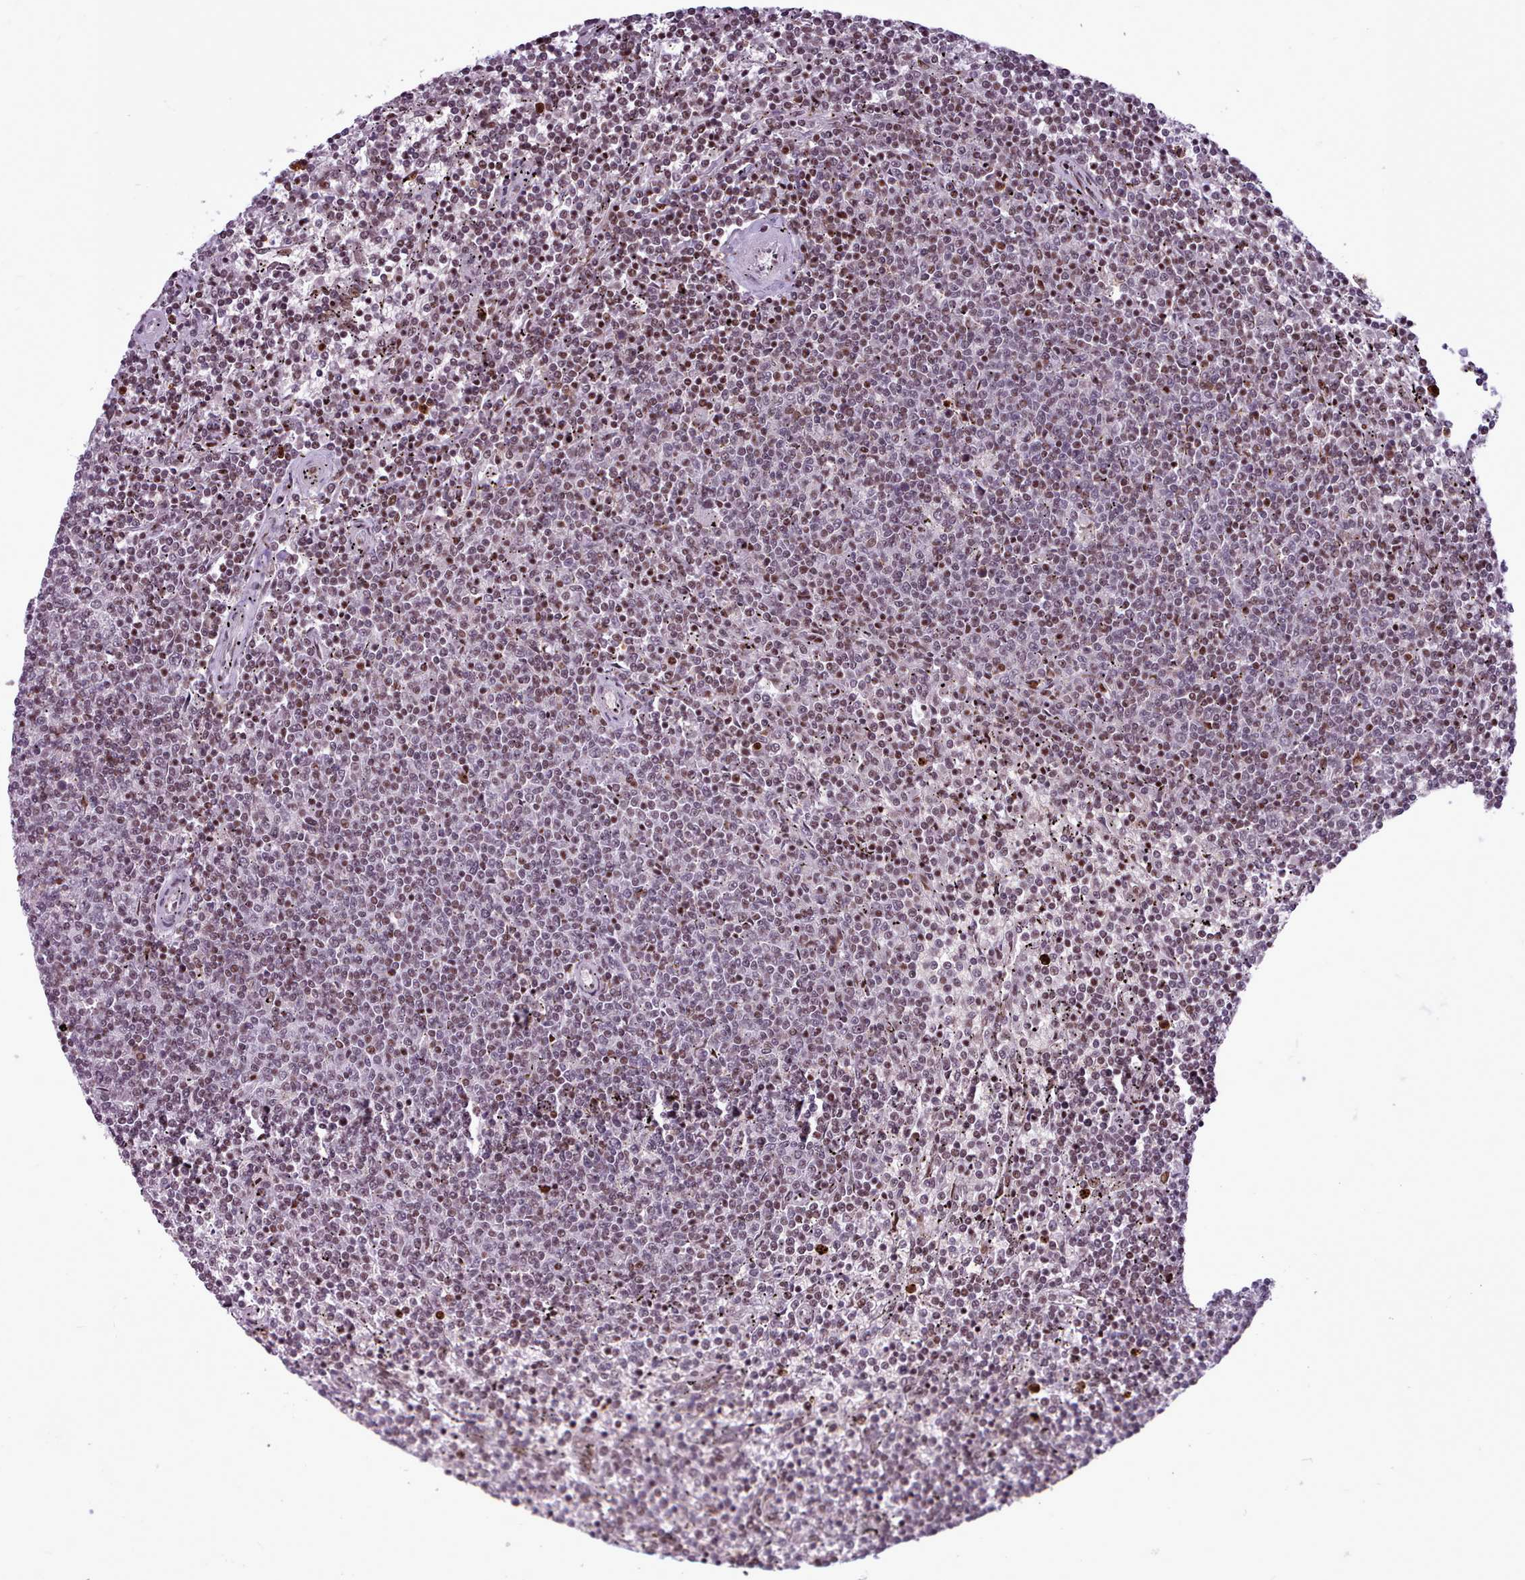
{"staining": {"intensity": "moderate", "quantity": ">75%", "location": "nuclear"}, "tissue": "lymphoma", "cell_type": "Tumor cells", "image_type": "cancer", "snomed": [{"axis": "morphology", "description": "Malignant lymphoma, non-Hodgkin's type, Low grade"}, {"axis": "topography", "description": "Spleen"}], "caption": "Low-grade malignant lymphoma, non-Hodgkin's type stained for a protein (brown) reveals moderate nuclear positive expression in approximately >75% of tumor cells.", "gene": "SRSF4", "patient": {"sex": "female", "age": 50}}